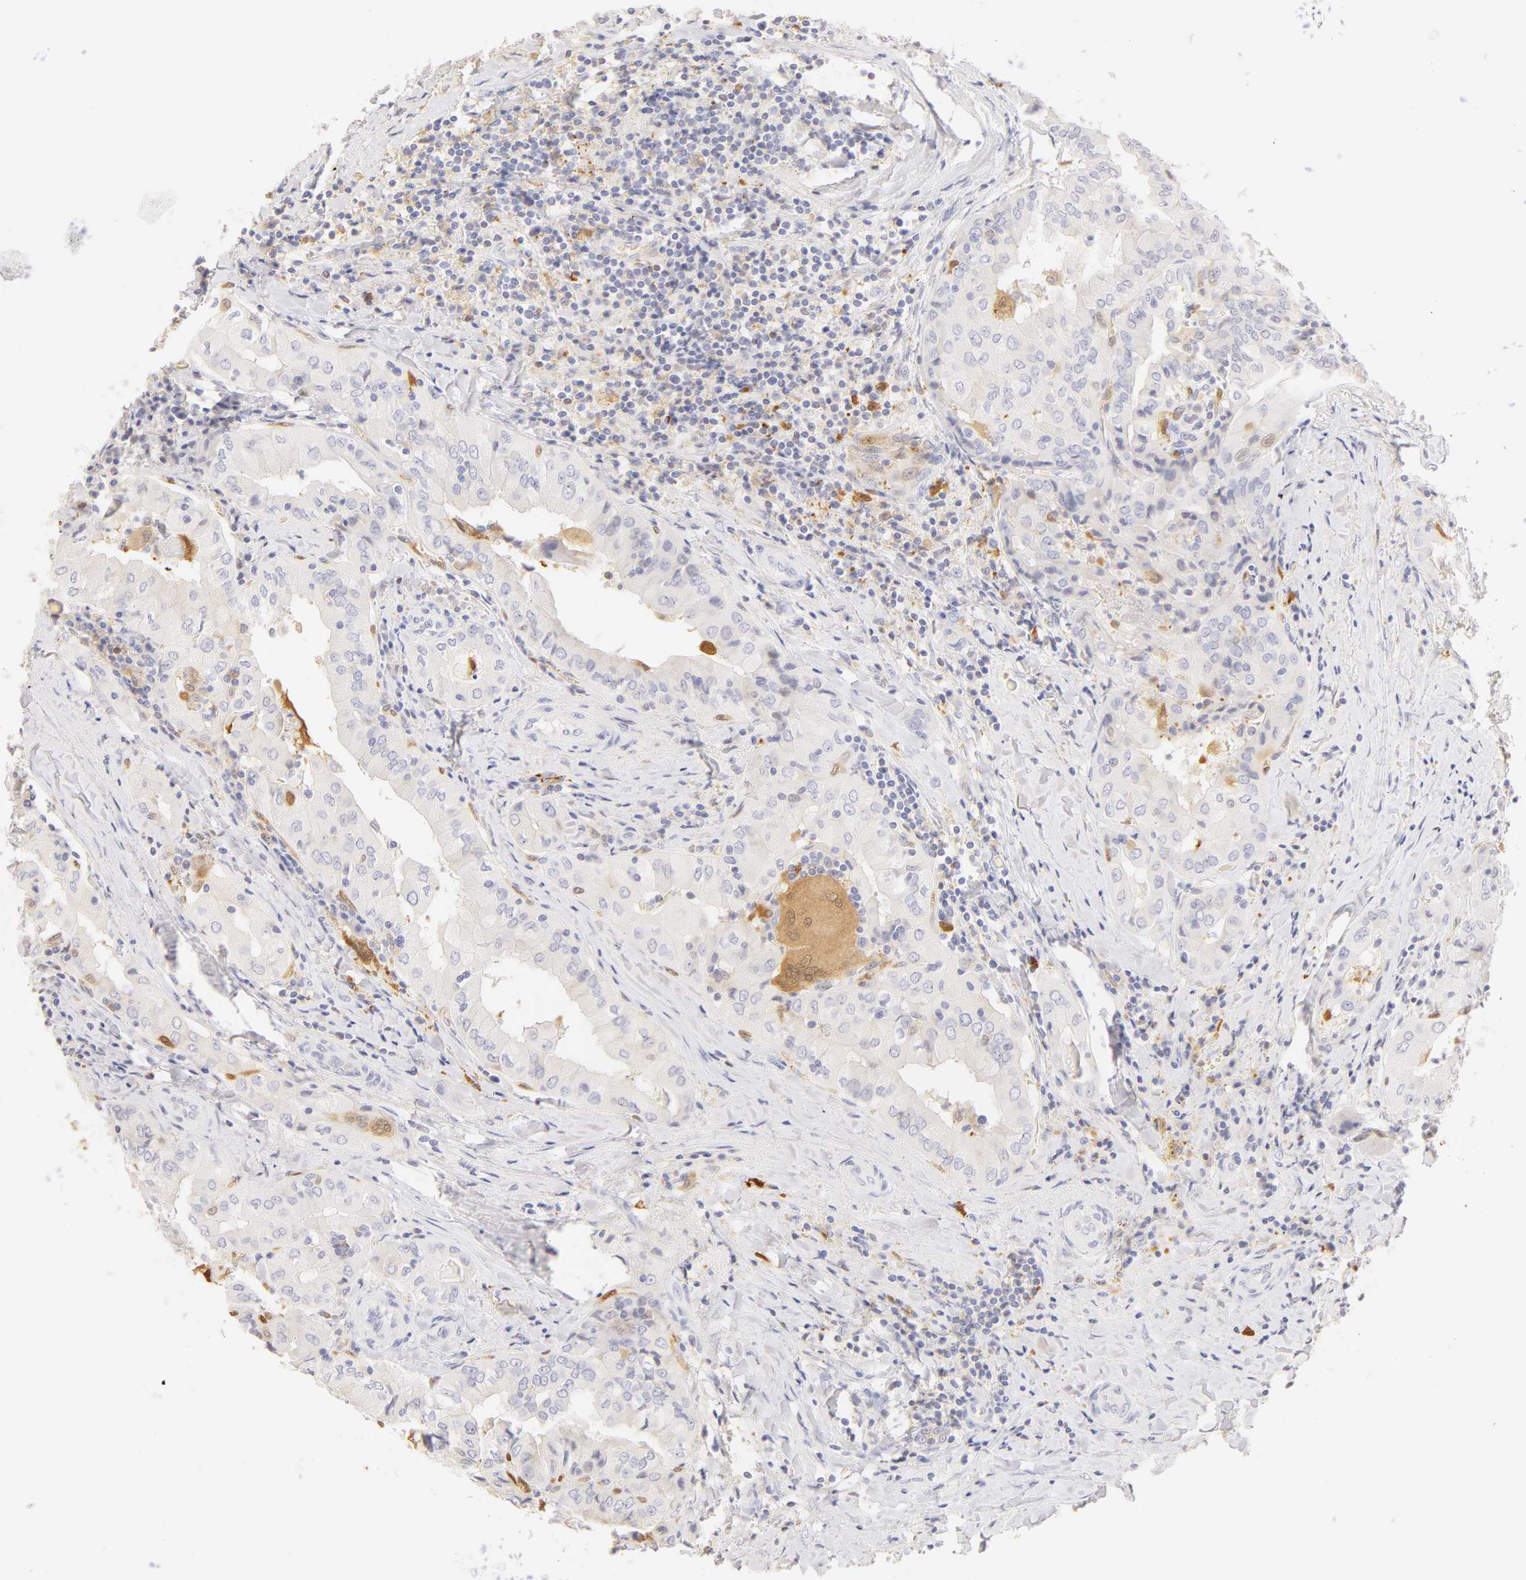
{"staining": {"intensity": "negative", "quantity": "none", "location": "none"}, "tissue": "thyroid cancer", "cell_type": "Tumor cells", "image_type": "cancer", "snomed": [{"axis": "morphology", "description": "Papillary adenocarcinoma, NOS"}, {"axis": "topography", "description": "Thyroid gland"}], "caption": "This is an immunohistochemistry (IHC) histopathology image of human thyroid cancer. There is no staining in tumor cells.", "gene": "CA2", "patient": {"sex": "female", "age": 71}}